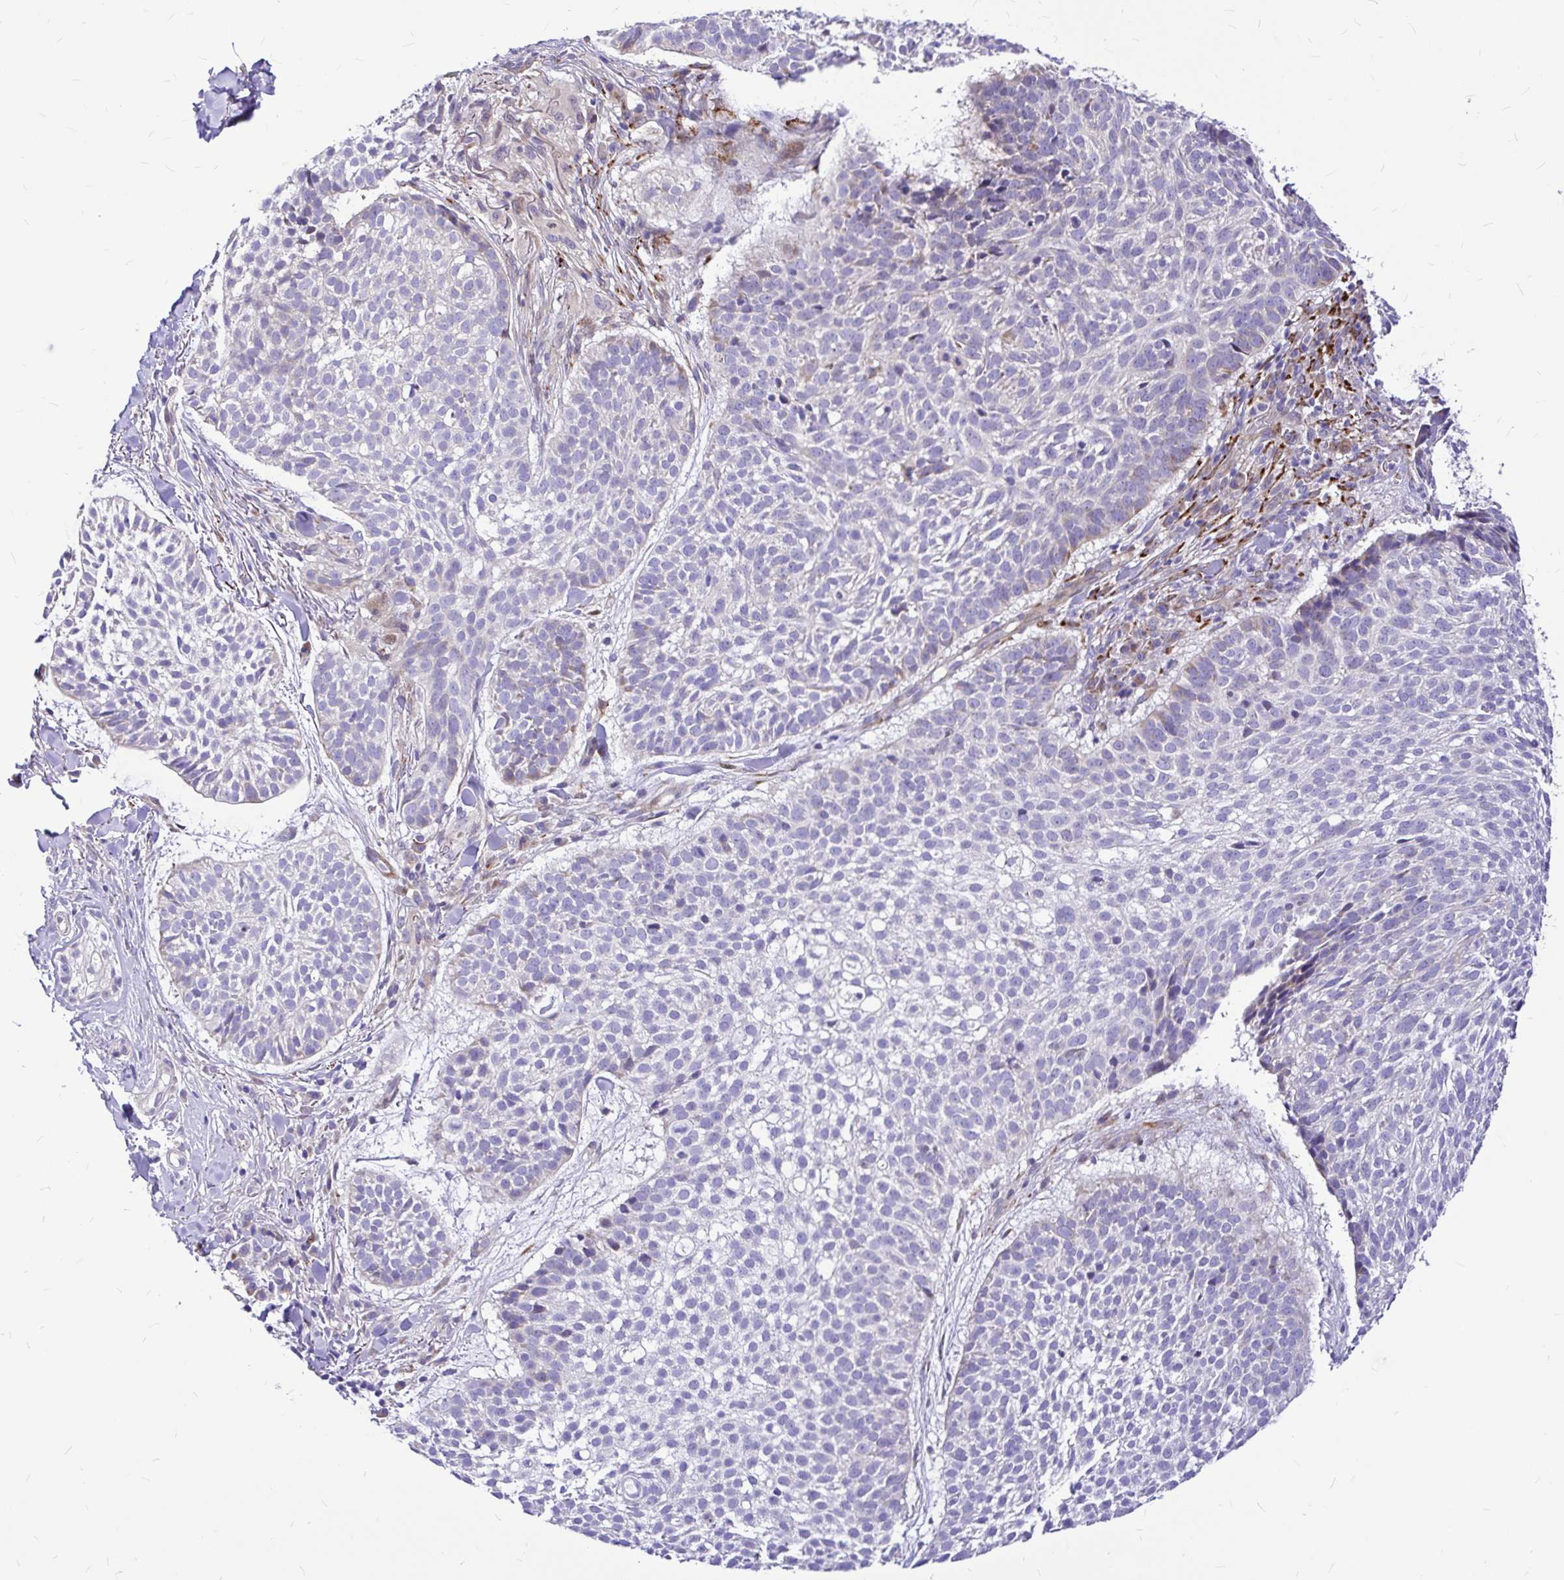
{"staining": {"intensity": "negative", "quantity": "none", "location": "none"}, "tissue": "skin cancer", "cell_type": "Tumor cells", "image_type": "cancer", "snomed": [{"axis": "morphology", "description": "Basal cell carcinoma"}, {"axis": "topography", "description": "Skin"}, {"axis": "topography", "description": "Skin of scalp"}], "caption": "Immunohistochemistry (IHC) histopathology image of human skin cancer stained for a protein (brown), which demonstrates no staining in tumor cells.", "gene": "GABBR2", "patient": {"sex": "female", "age": 45}}